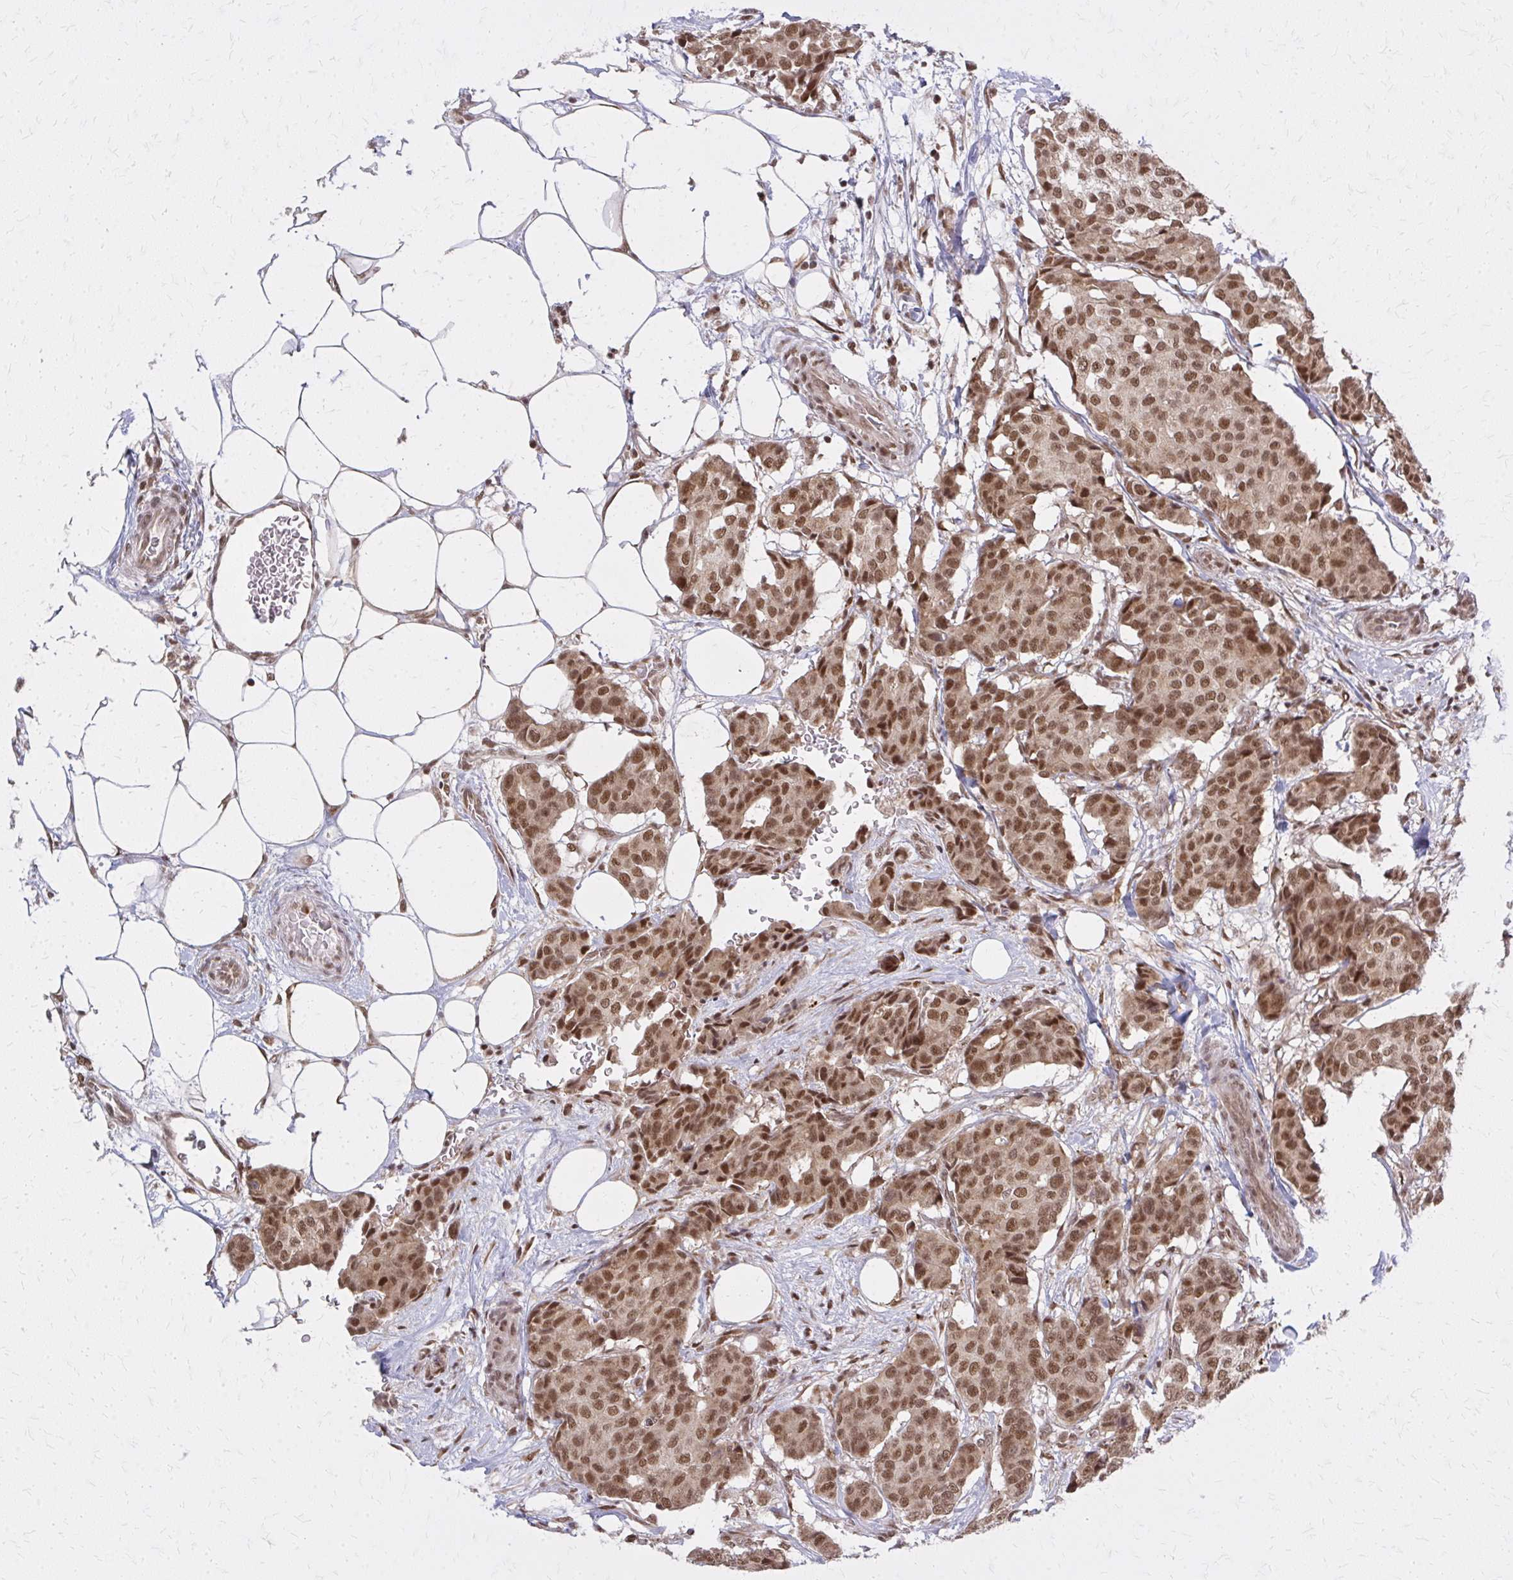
{"staining": {"intensity": "moderate", "quantity": ">75%", "location": "nuclear"}, "tissue": "breast cancer", "cell_type": "Tumor cells", "image_type": "cancer", "snomed": [{"axis": "morphology", "description": "Duct carcinoma"}, {"axis": "topography", "description": "Breast"}], "caption": "Breast invasive ductal carcinoma stained with DAB (3,3'-diaminobenzidine) immunohistochemistry shows medium levels of moderate nuclear expression in about >75% of tumor cells.", "gene": "HDAC3", "patient": {"sex": "female", "age": 75}}